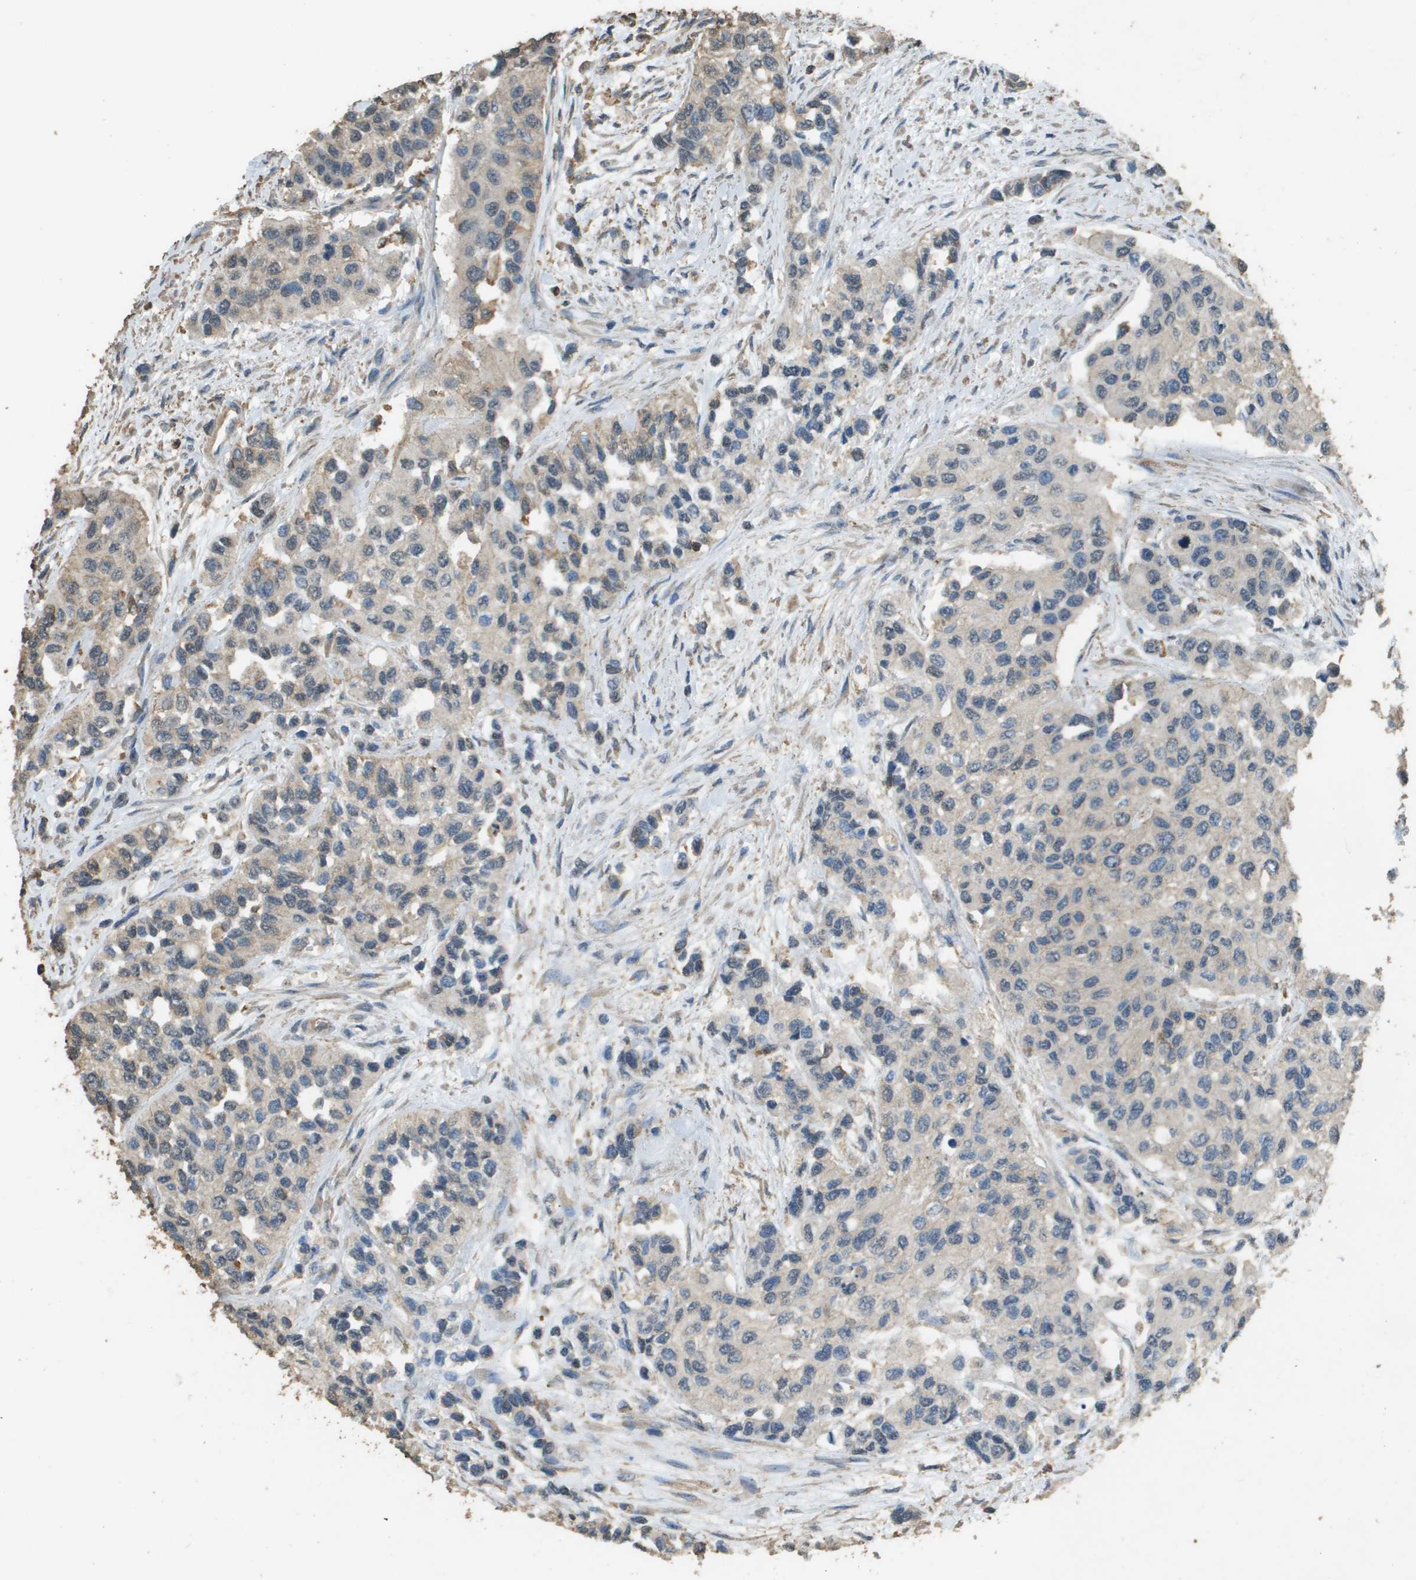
{"staining": {"intensity": "weak", "quantity": "<25%", "location": "cytoplasmic/membranous"}, "tissue": "urothelial cancer", "cell_type": "Tumor cells", "image_type": "cancer", "snomed": [{"axis": "morphology", "description": "Urothelial carcinoma, High grade"}, {"axis": "topography", "description": "Urinary bladder"}], "caption": "Tumor cells show no significant protein positivity in urothelial cancer.", "gene": "MS4A7", "patient": {"sex": "female", "age": 56}}